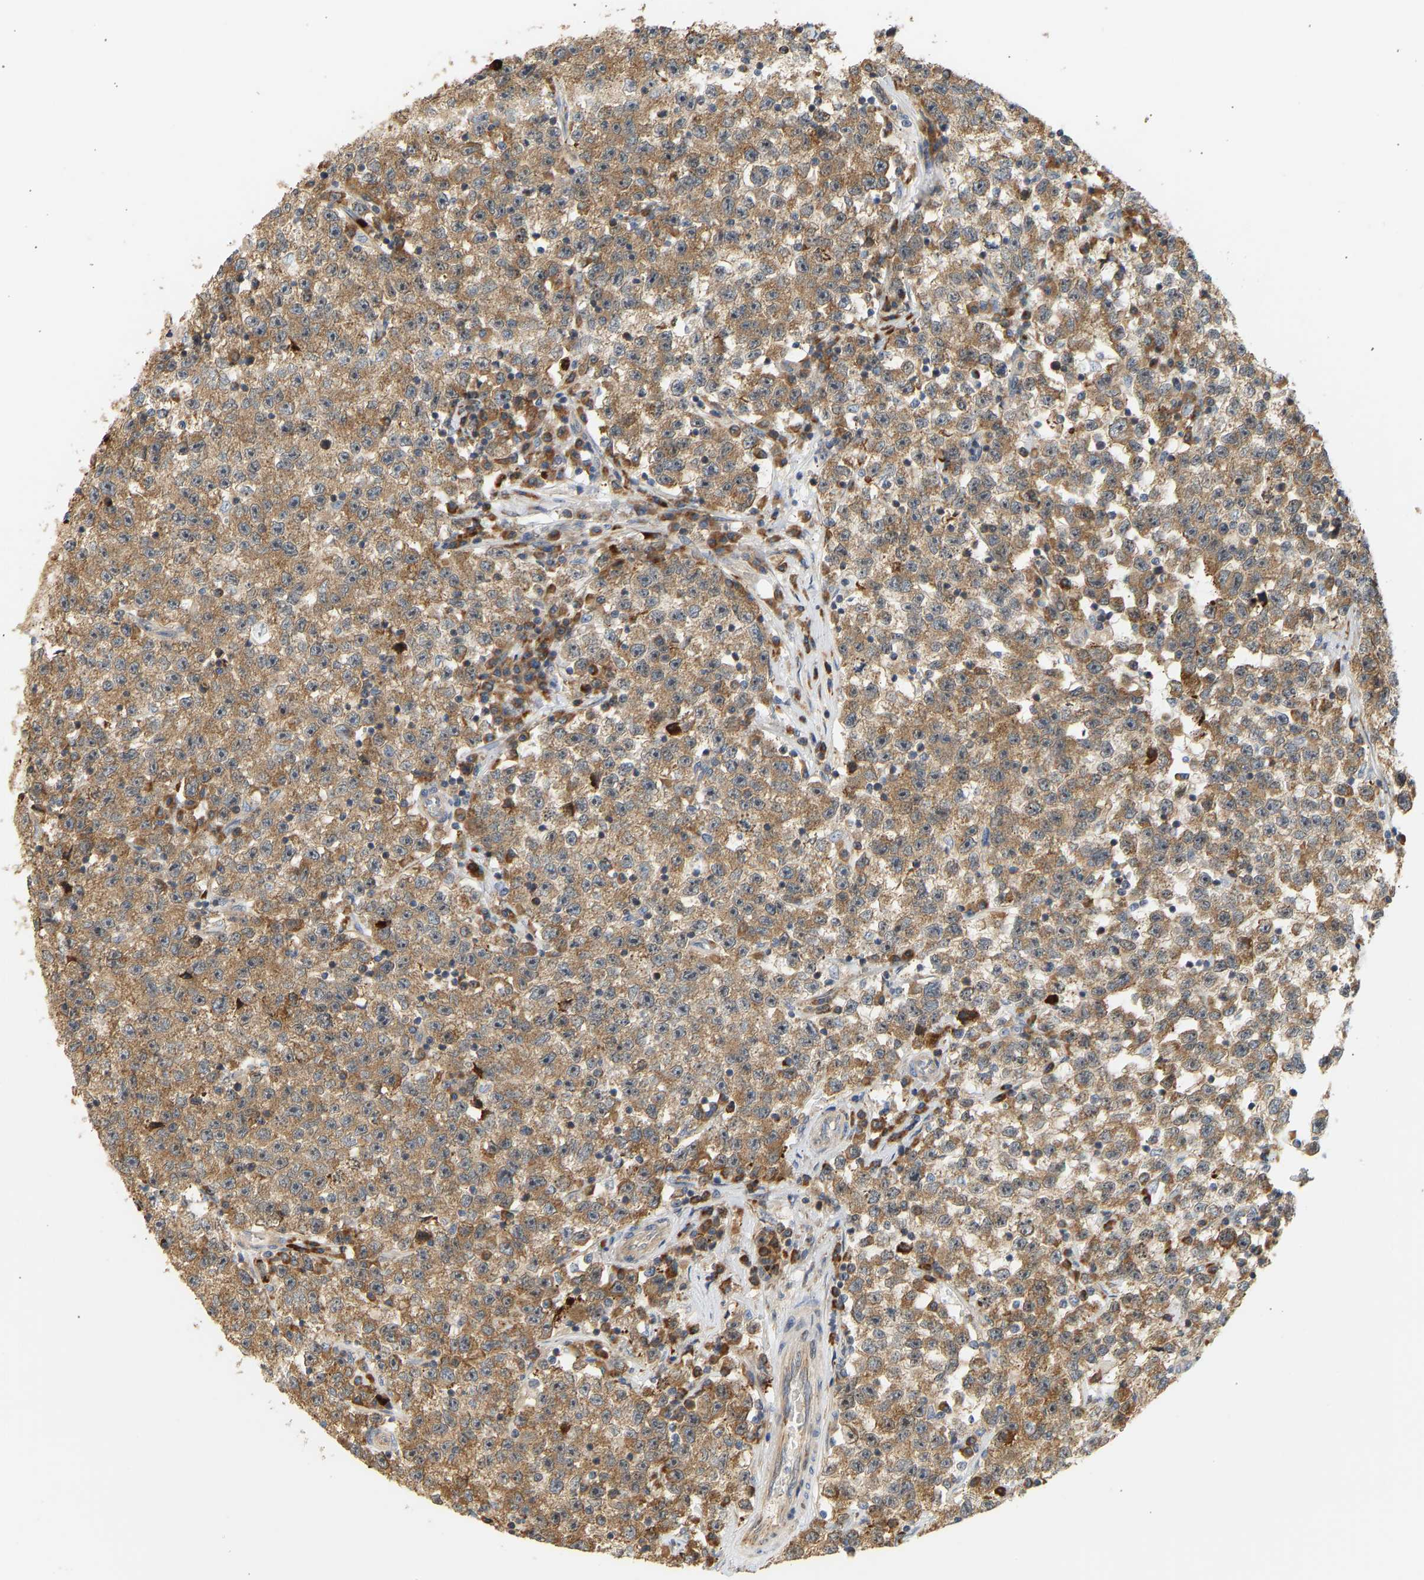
{"staining": {"intensity": "moderate", "quantity": ">75%", "location": "cytoplasmic/membranous"}, "tissue": "testis cancer", "cell_type": "Tumor cells", "image_type": "cancer", "snomed": [{"axis": "morphology", "description": "Seminoma, NOS"}, {"axis": "topography", "description": "Testis"}], "caption": "Testis cancer (seminoma) stained with a brown dye demonstrates moderate cytoplasmic/membranous positive expression in approximately >75% of tumor cells.", "gene": "RPS14", "patient": {"sex": "male", "age": 22}}